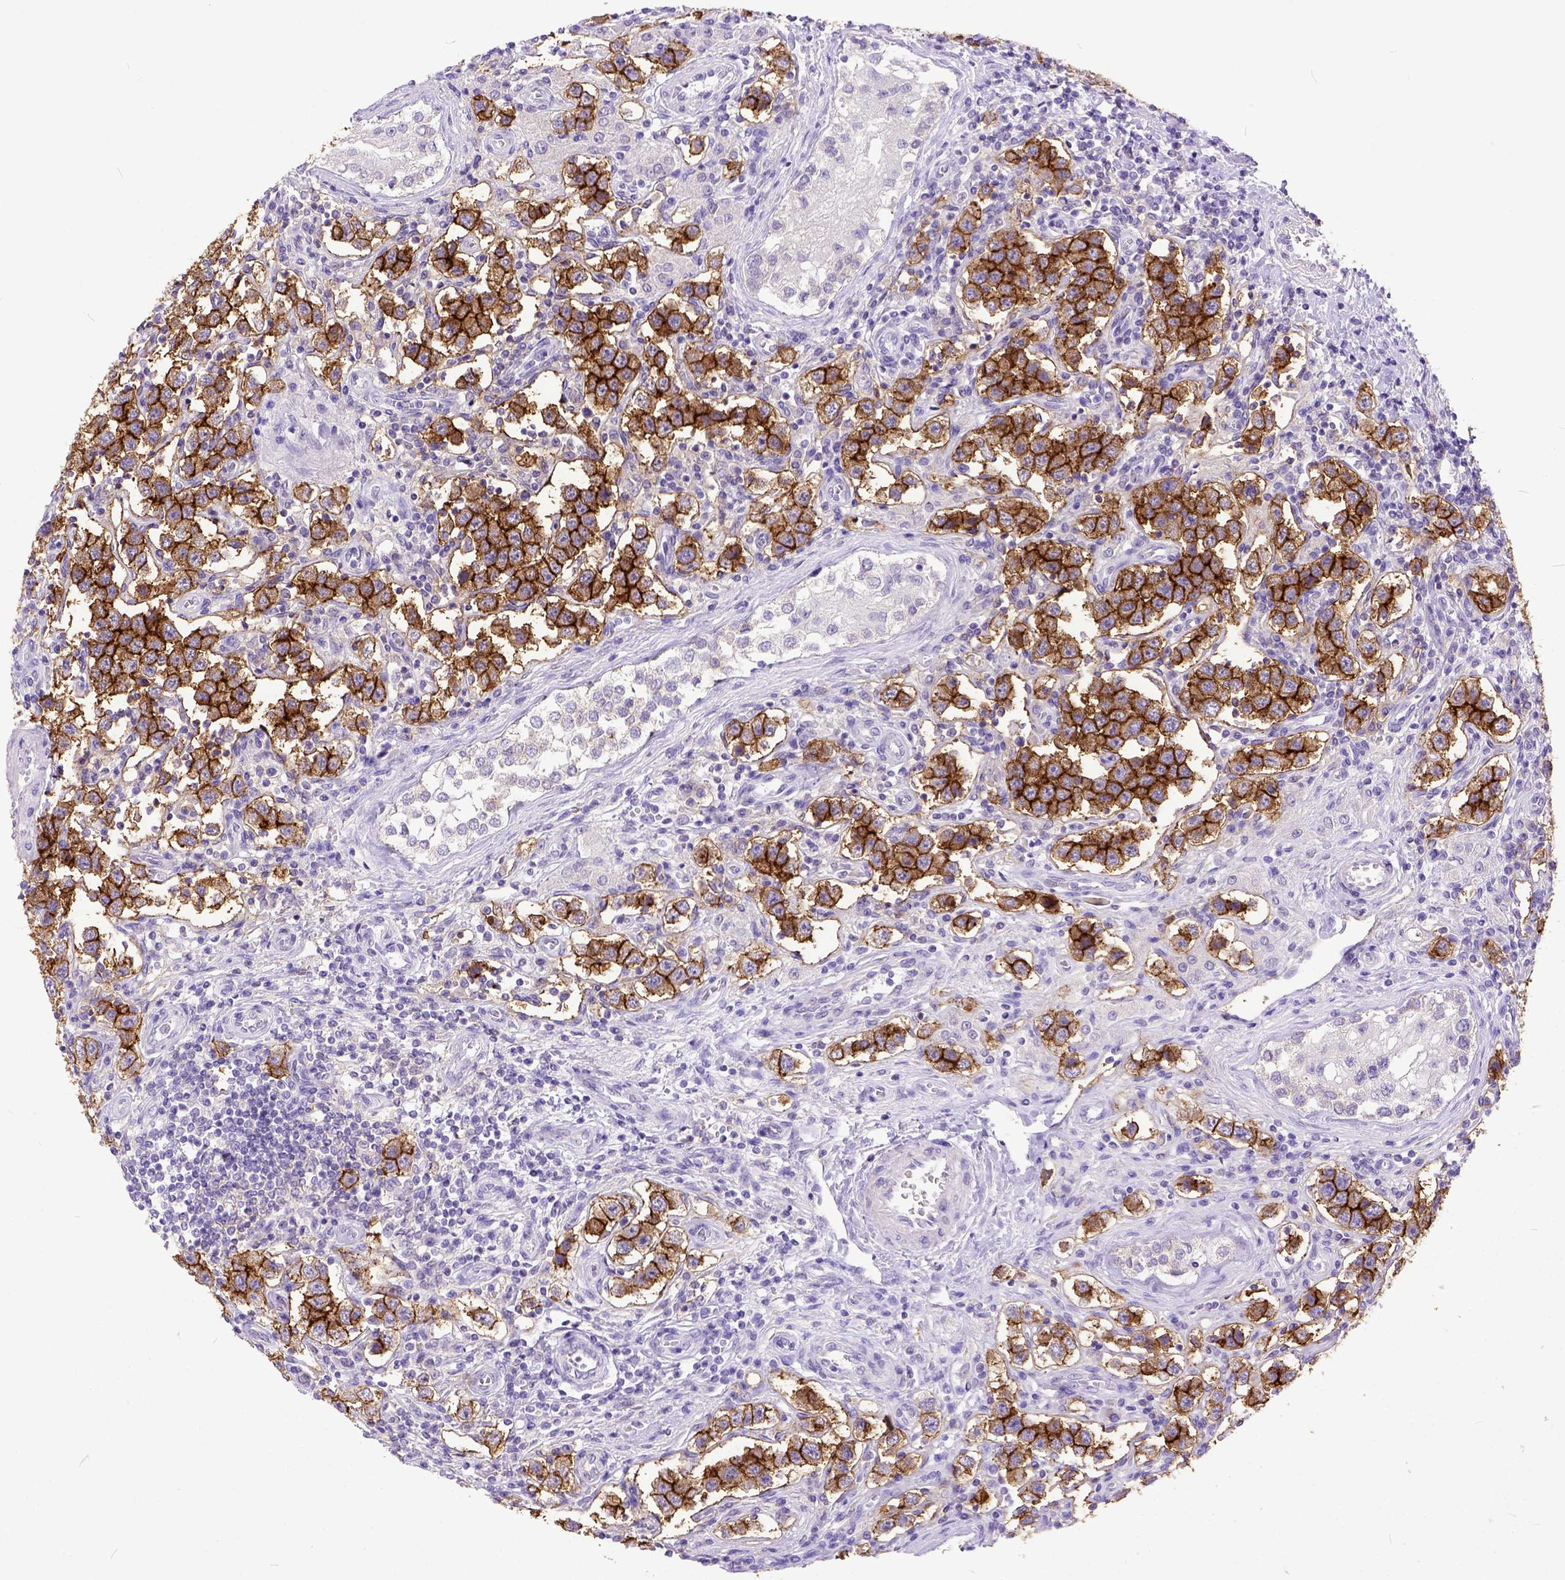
{"staining": {"intensity": "strong", "quantity": ">75%", "location": "cytoplasmic/membranous"}, "tissue": "testis cancer", "cell_type": "Tumor cells", "image_type": "cancer", "snomed": [{"axis": "morphology", "description": "Seminoma, NOS"}, {"axis": "topography", "description": "Testis"}], "caption": "Tumor cells reveal strong cytoplasmic/membranous staining in approximately >75% of cells in testis cancer (seminoma).", "gene": "KIT", "patient": {"sex": "male", "age": 37}}